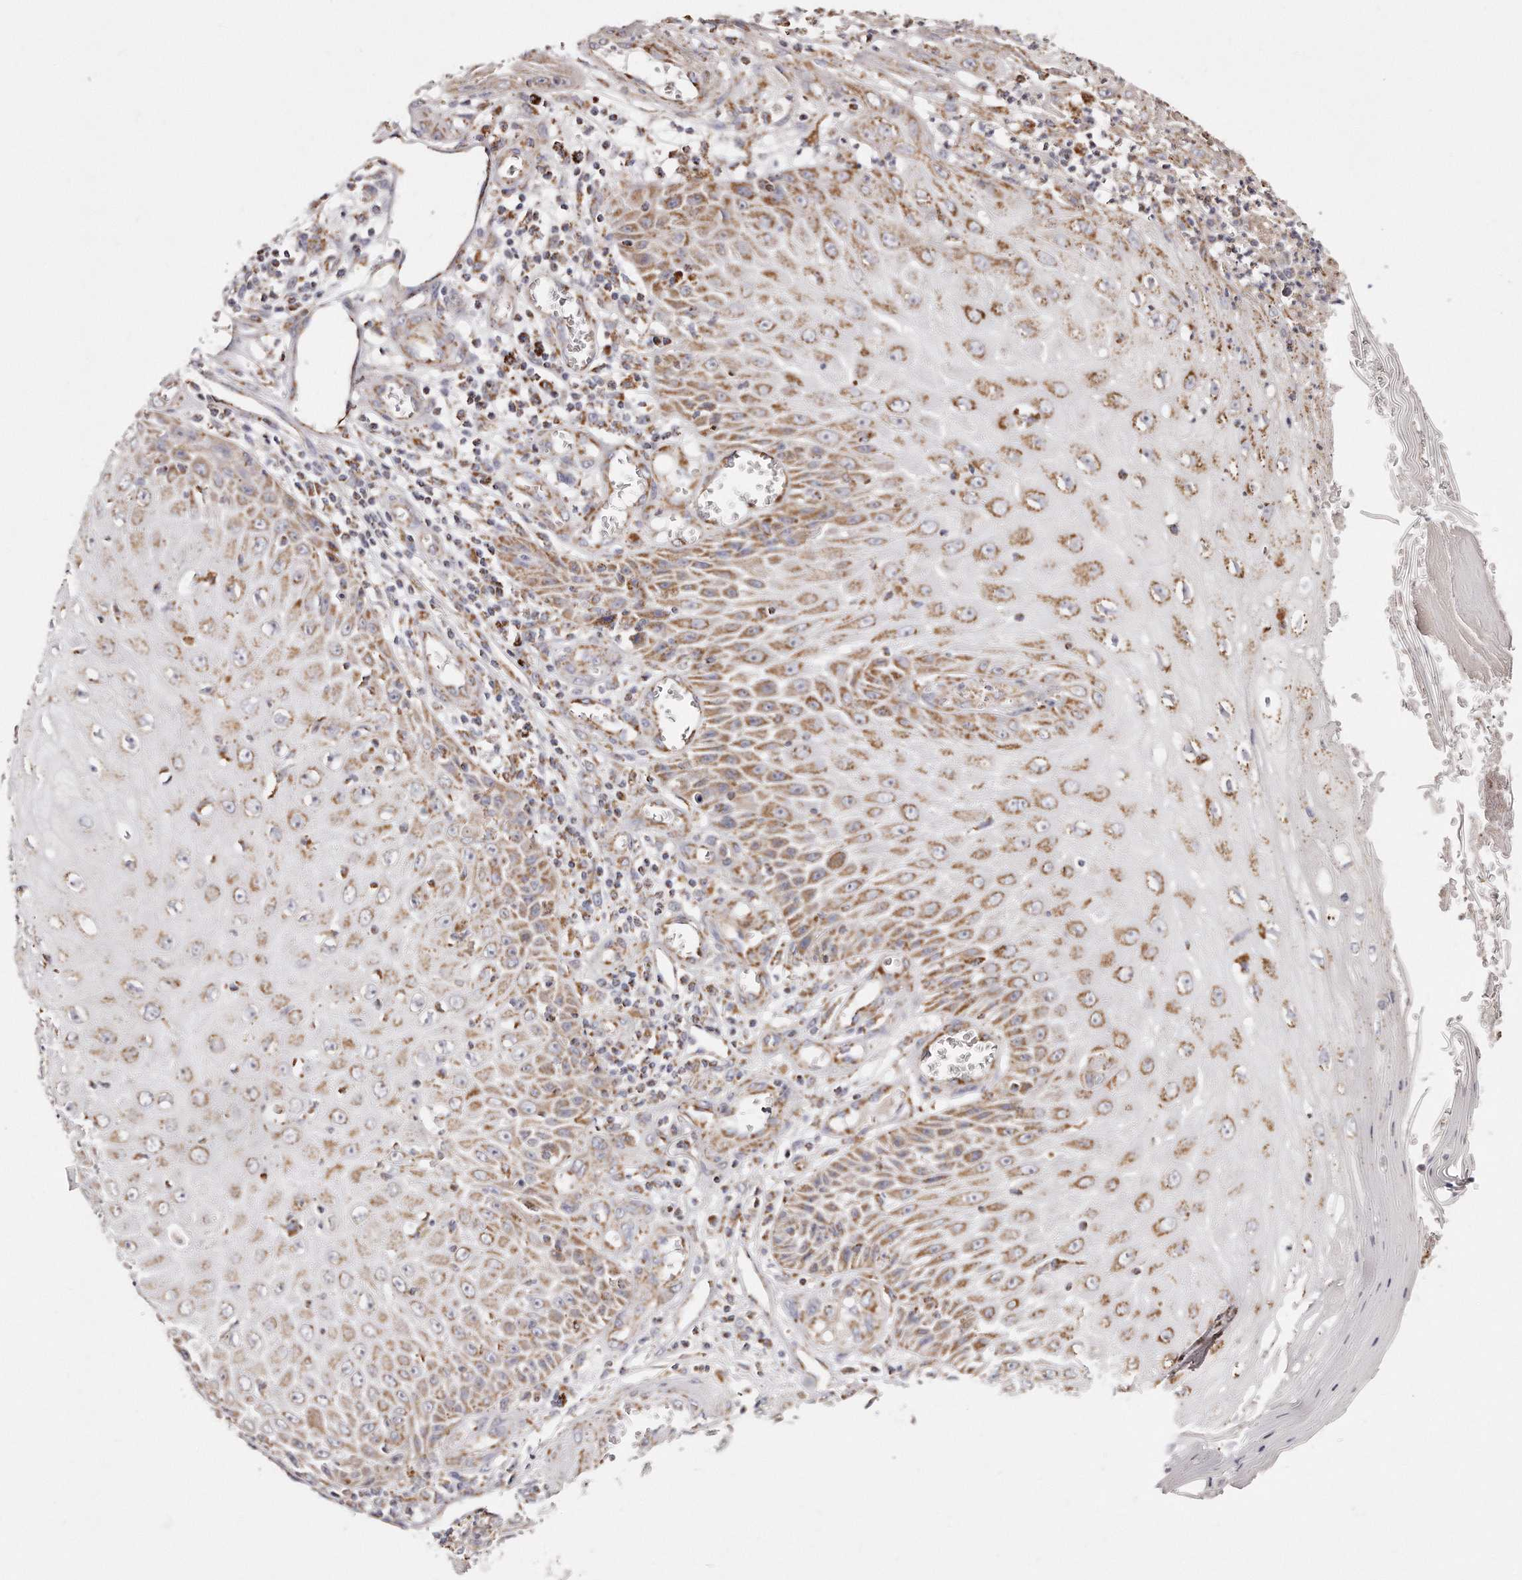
{"staining": {"intensity": "moderate", "quantity": ">75%", "location": "cytoplasmic/membranous"}, "tissue": "skin cancer", "cell_type": "Tumor cells", "image_type": "cancer", "snomed": [{"axis": "morphology", "description": "Squamous cell carcinoma, NOS"}, {"axis": "topography", "description": "Skin"}], "caption": "Immunohistochemistry (IHC) staining of skin cancer (squamous cell carcinoma), which shows medium levels of moderate cytoplasmic/membranous staining in approximately >75% of tumor cells indicating moderate cytoplasmic/membranous protein staining. The staining was performed using DAB (brown) for protein detection and nuclei were counterstained in hematoxylin (blue).", "gene": "RTKN", "patient": {"sex": "female", "age": 73}}